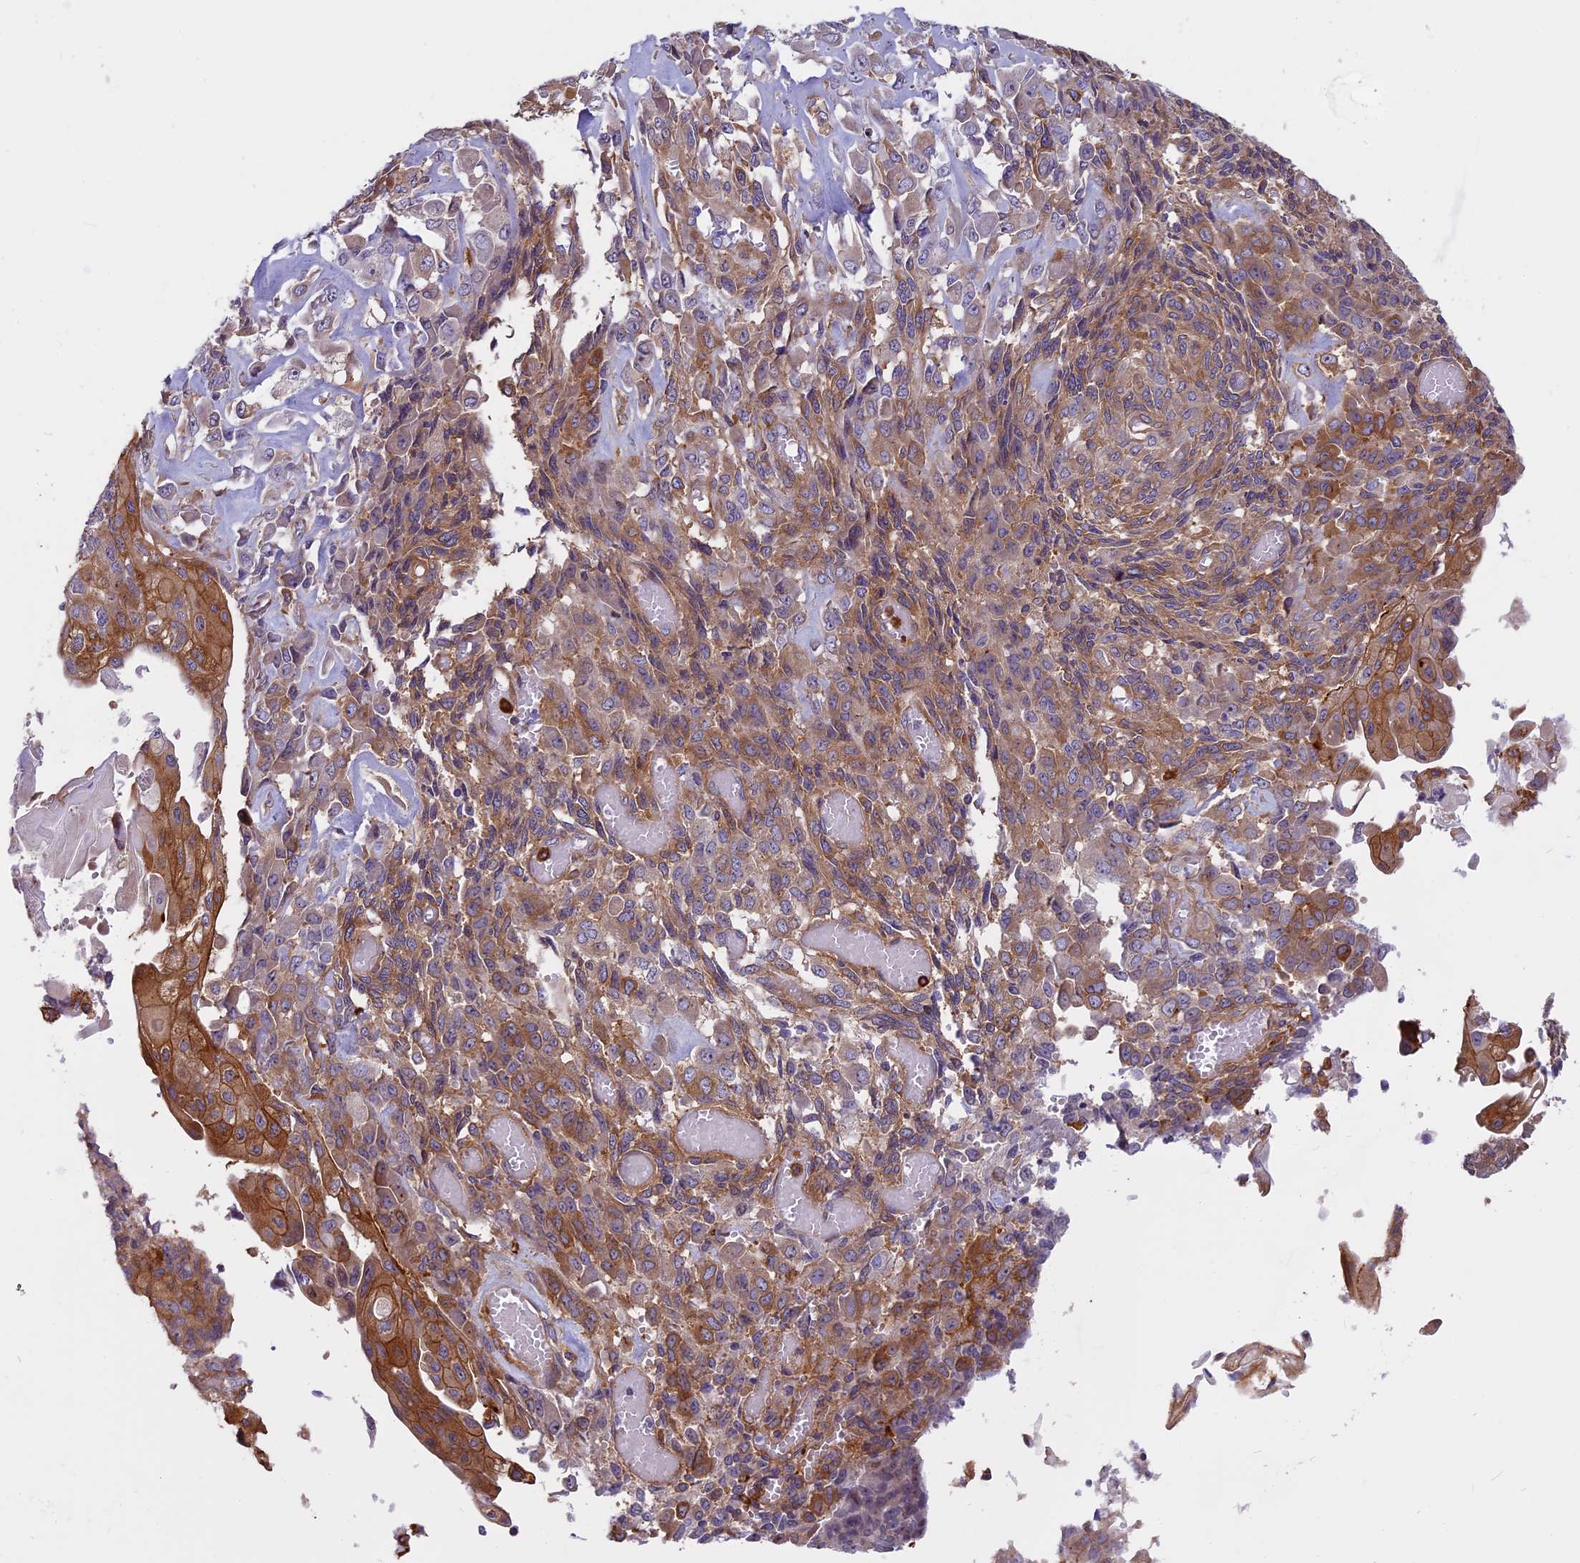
{"staining": {"intensity": "moderate", "quantity": "25%-75%", "location": "cytoplasmic/membranous"}, "tissue": "endometrial cancer", "cell_type": "Tumor cells", "image_type": "cancer", "snomed": [{"axis": "morphology", "description": "Adenocarcinoma, NOS"}, {"axis": "topography", "description": "Endometrium"}], "caption": "An IHC image of neoplastic tissue is shown. Protein staining in brown labels moderate cytoplasmic/membranous positivity in endometrial cancer (adenocarcinoma) within tumor cells. The staining was performed using DAB (3,3'-diaminobenzidine) to visualize the protein expression in brown, while the nuclei were stained in blue with hematoxylin (Magnification: 20x).", "gene": "EHBP1L1", "patient": {"sex": "female", "age": 32}}